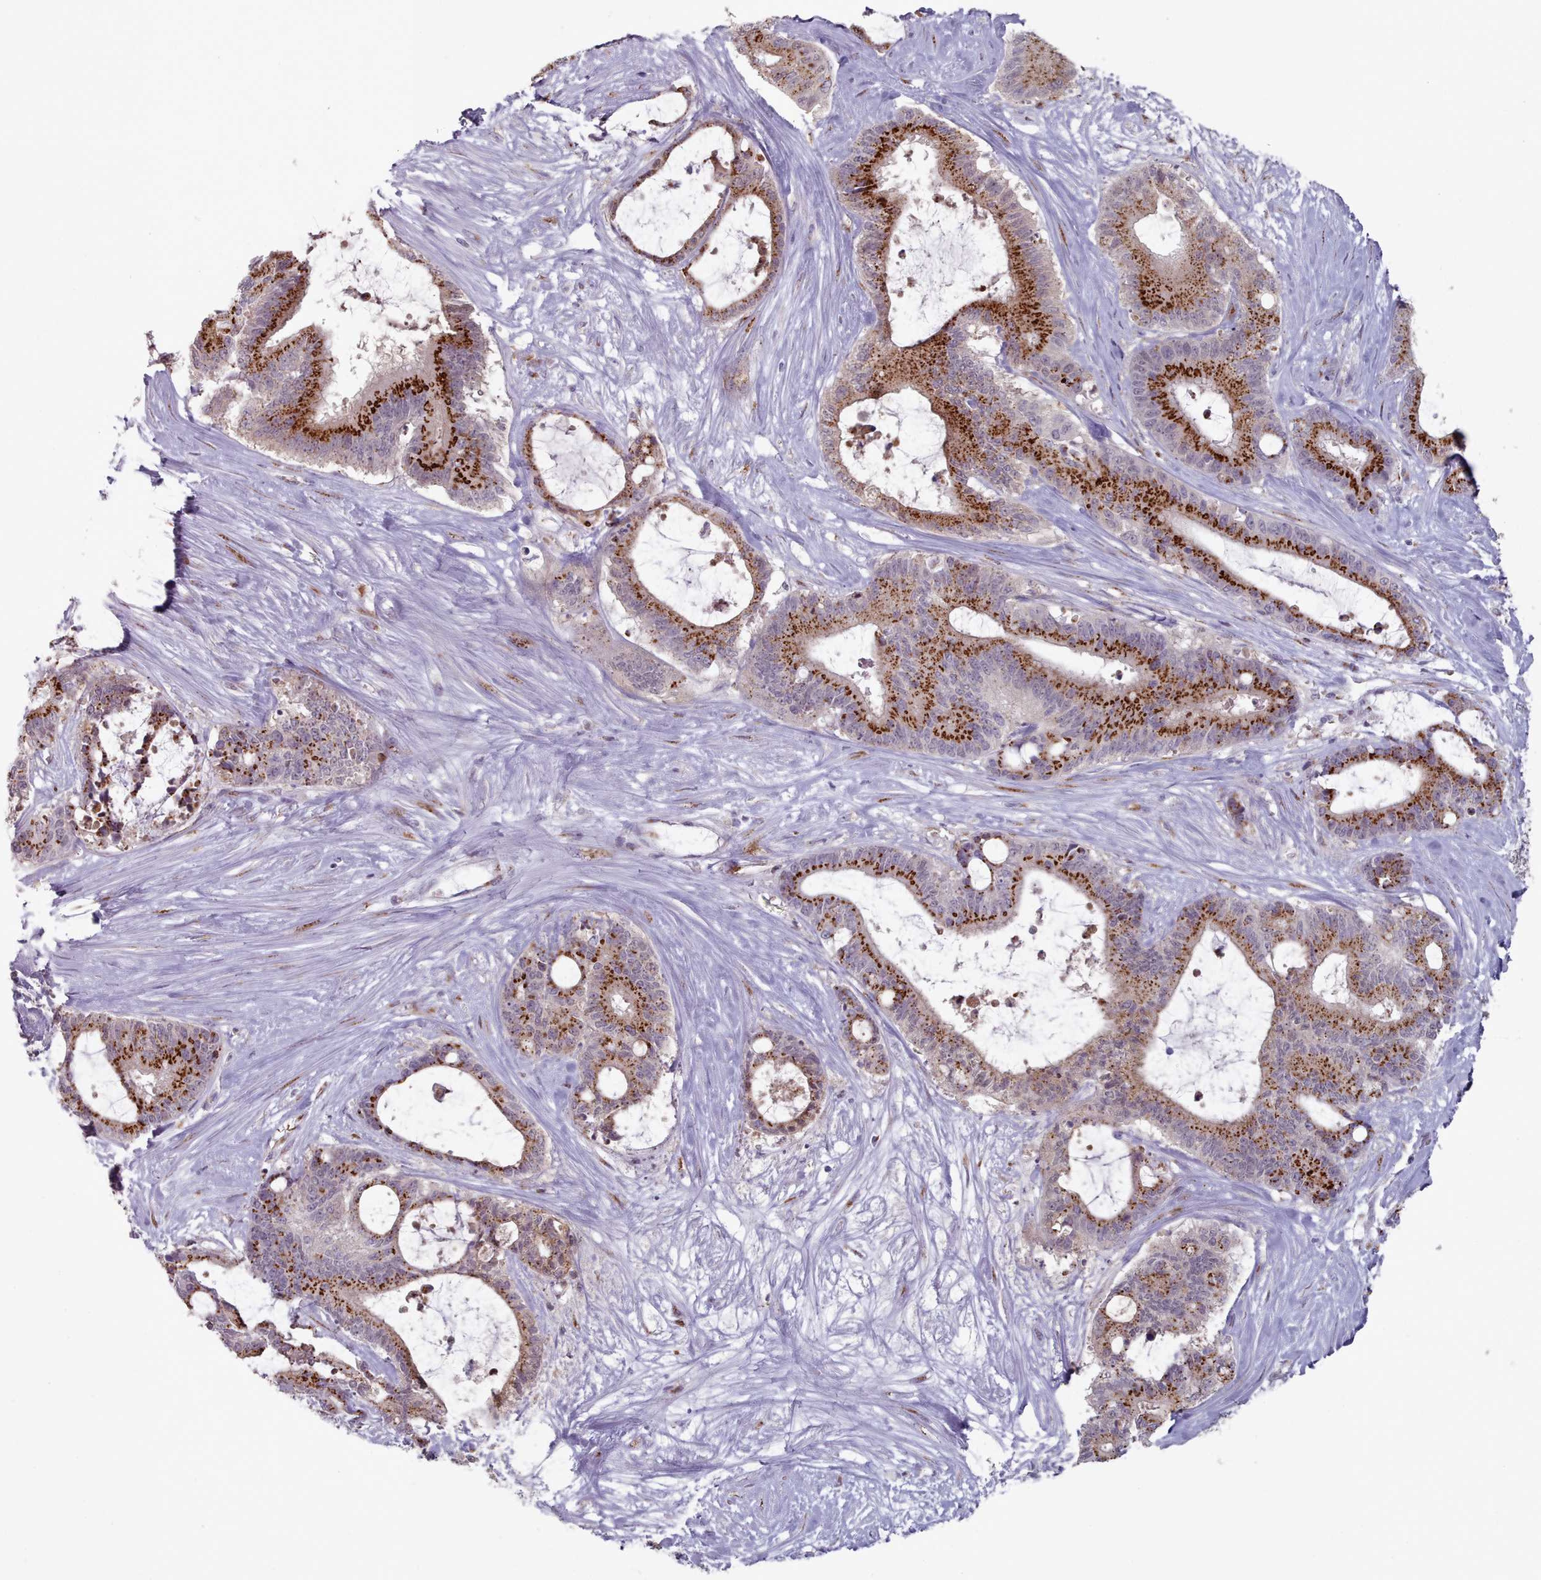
{"staining": {"intensity": "strong", "quantity": ">75%", "location": "cytoplasmic/membranous"}, "tissue": "liver cancer", "cell_type": "Tumor cells", "image_type": "cancer", "snomed": [{"axis": "morphology", "description": "Normal tissue, NOS"}, {"axis": "morphology", "description": "Cholangiocarcinoma"}, {"axis": "topography", "description": "Liver"}, {"axis": "topography", "description": "Peripheral nerve tissue"}], "caption": "DAB immunohistochemical staining of human liver cholangiocarcinoma demonstrates strong cytoplasmic/membranous protein positivity in about >75% of tumor cells.", "gene": "MAN1B1", "patient": {"sex": "female", "age": 73}}